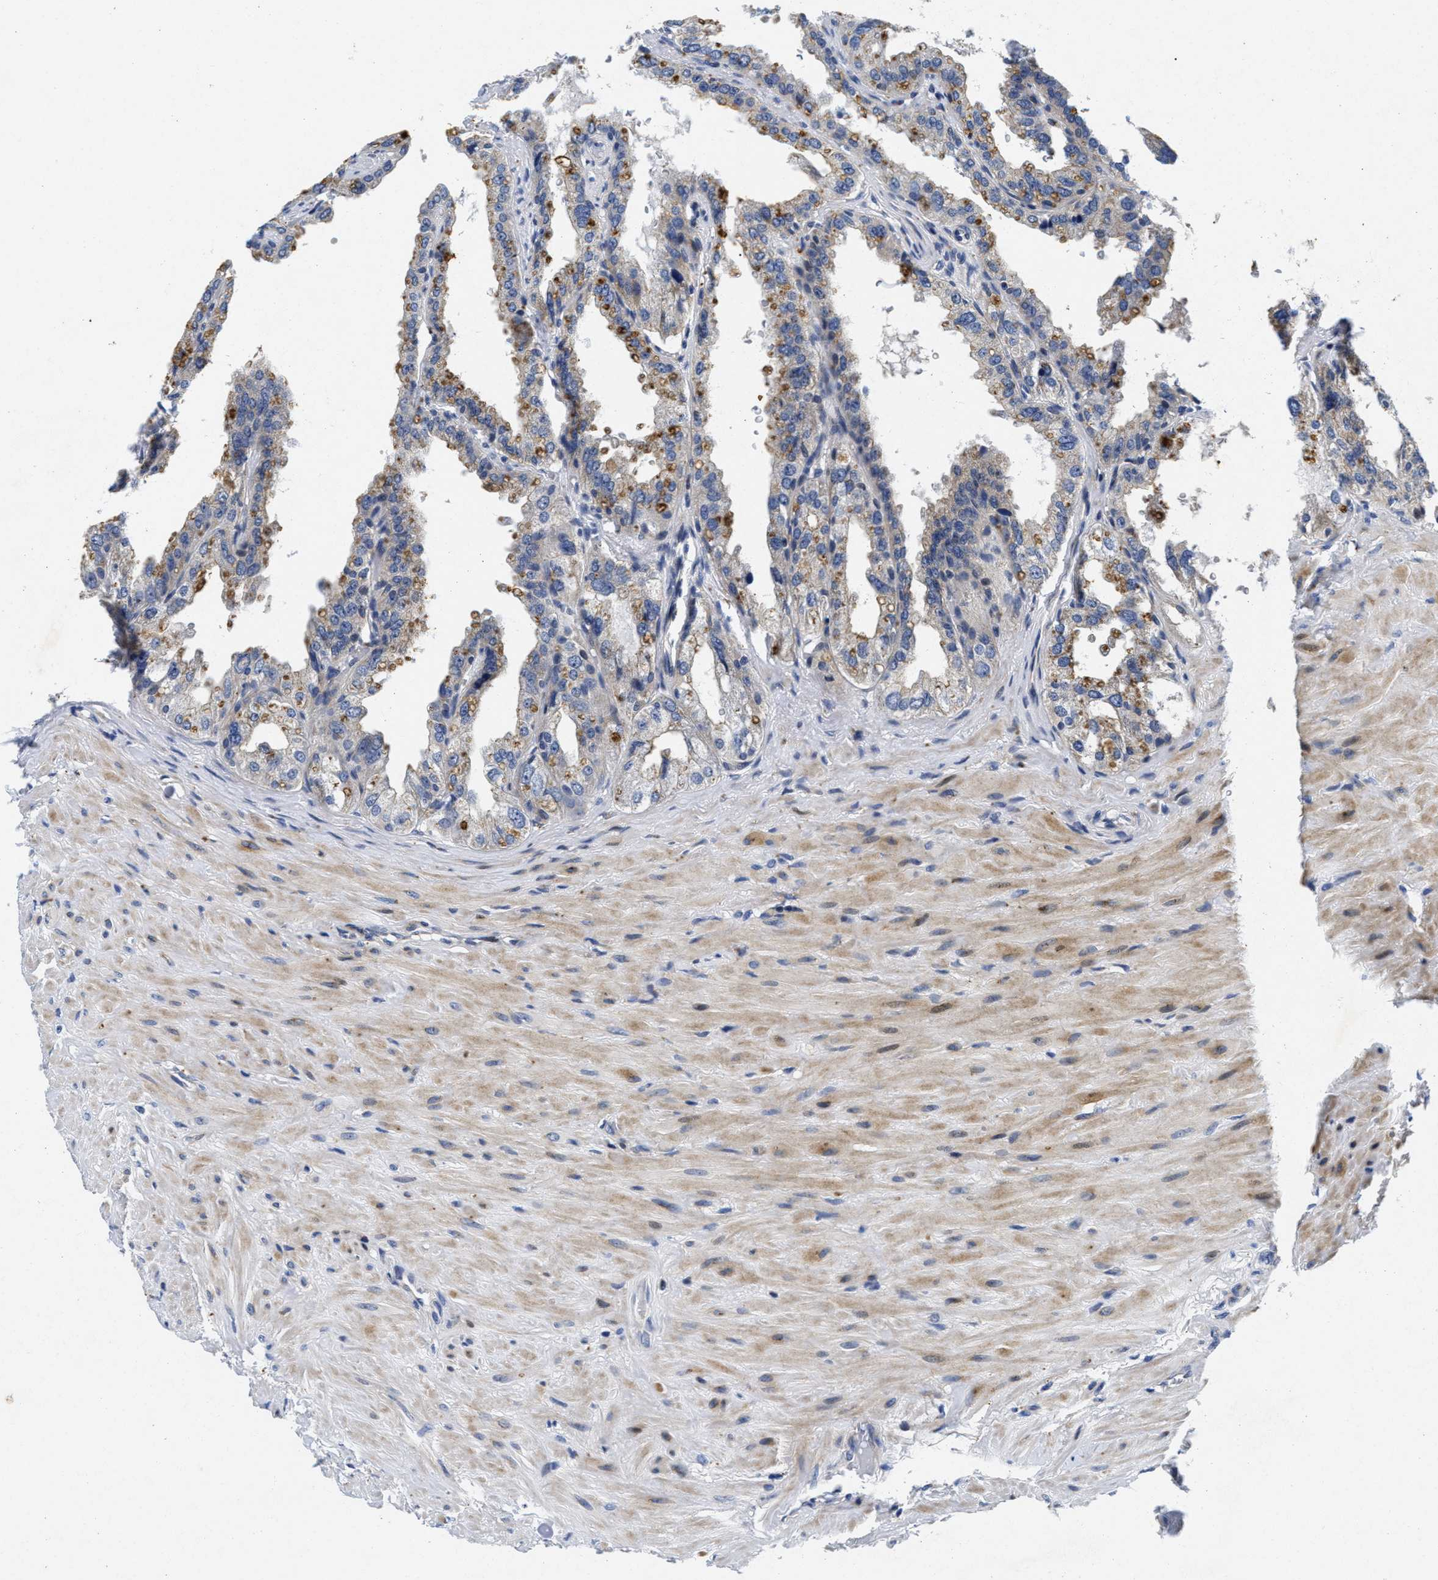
{"staining": {"intensity": "moderate", "quantity": "<25%", "location": "cytoplasmic/membranous"}, "tissue": "seminal vesicle", "cell_type": "Glandular cells", "image_type": "normal", "snomed": [{"axis": "morphology", "description": "Normal tissue, NOS"}, {"axis": "topography", "description": "Seminal veicle"}], "caption": "Seminal vesicle stained for a protein reveals moderate cytoplasmic/membranous positivity in glandular cells.", "gene": "LAD1", "patient": {"sex": "male", "age": 68}}